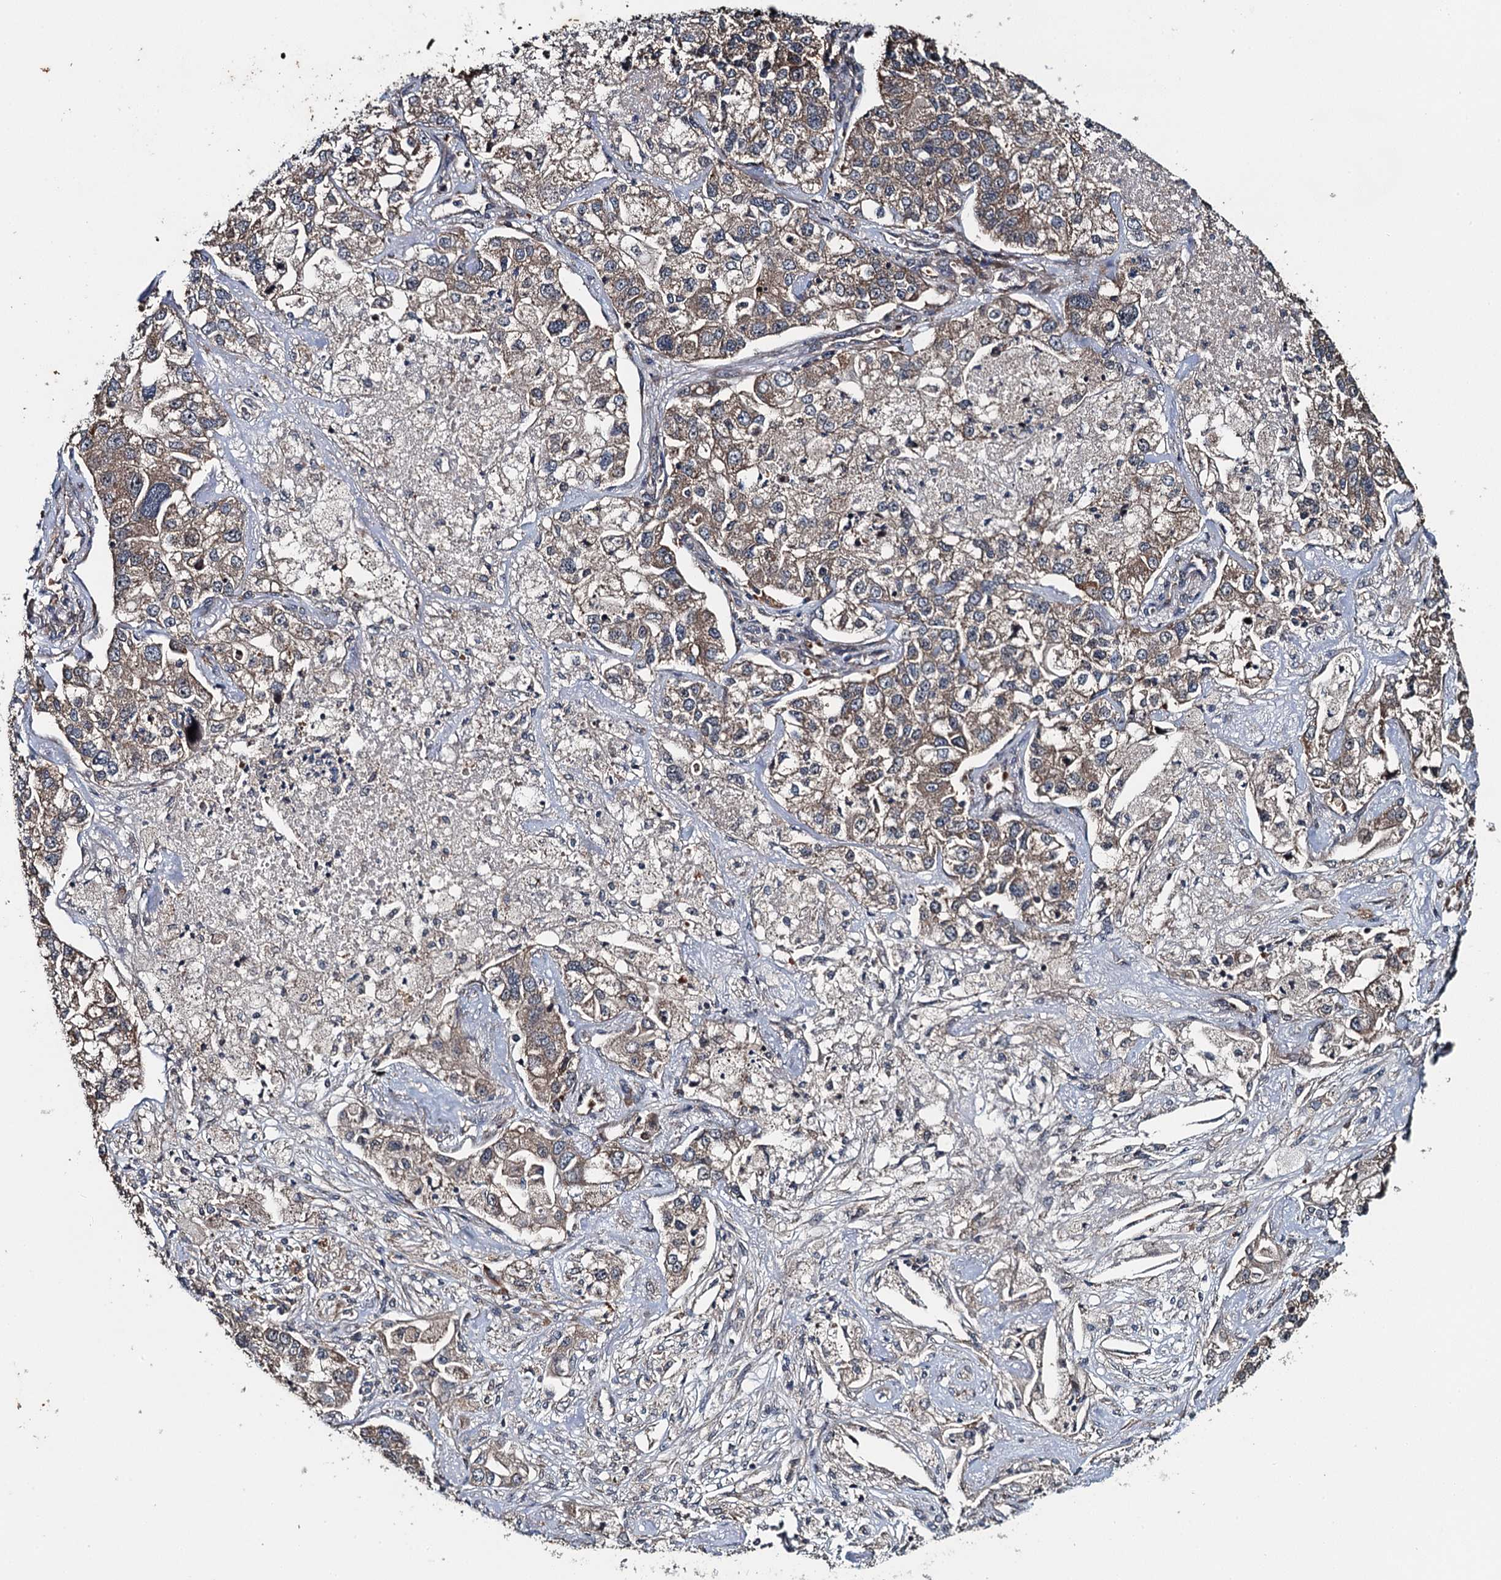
{"staining": {"intensity": "weak", "quantity": ">75%", "location": "cytoplasmic/membranous"}, "tissue": "lung cancer", "cell_type": "Tumor cells", "image_type": "cancer", "snomed": [{"axis": "morphology", "description": "Adenocarcinoma, NOS"}, {"axis": "topography", "description": "Lung"}], "caption": "Human lung cancer (adenocarcinoma) stained with a protein marker shows weak staining in tumor cells.", "gene": "SNX32", "patient": {"sex": "male", "age": 49}}